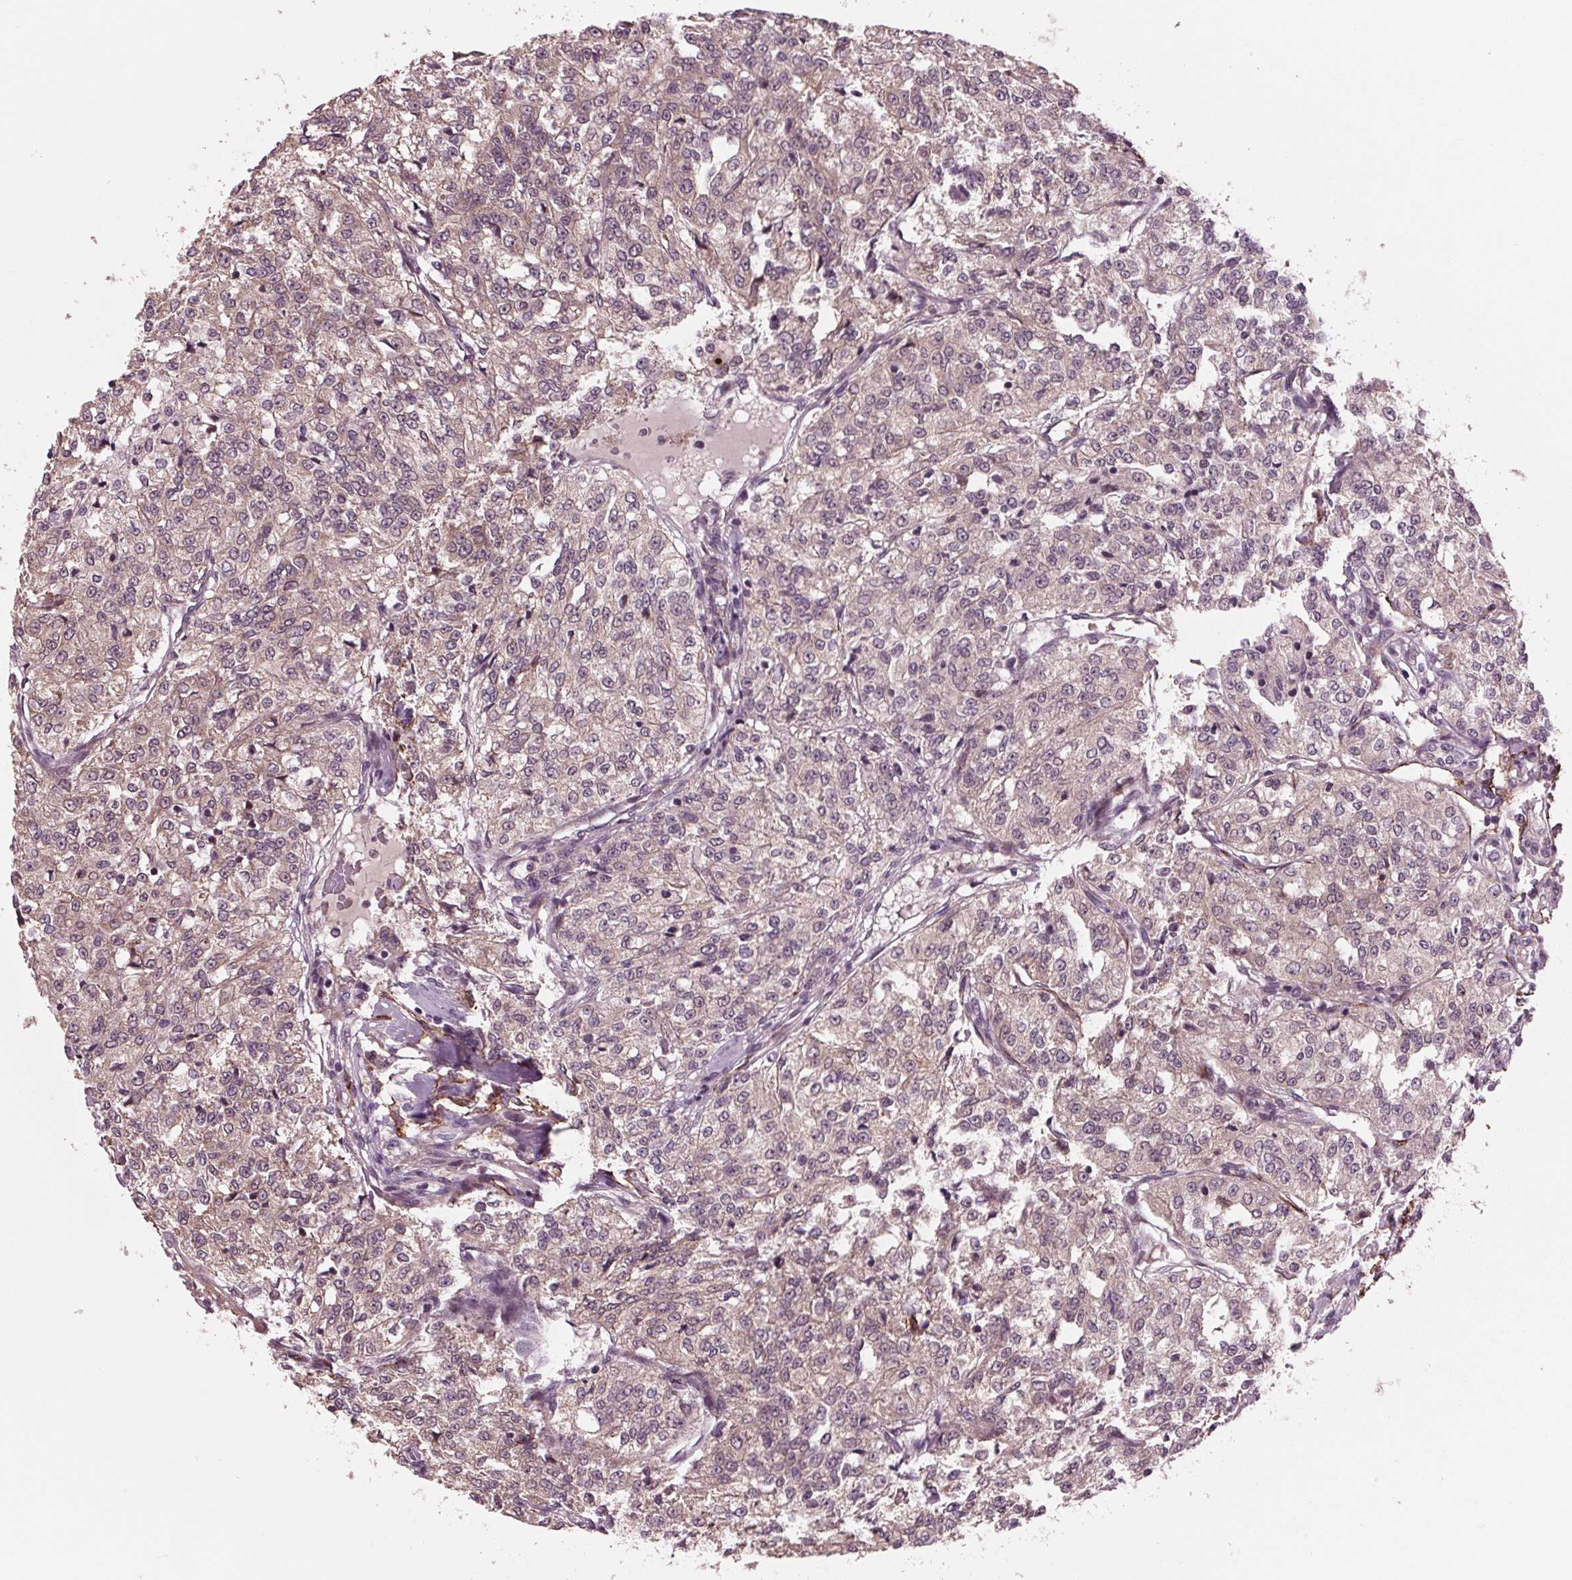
{"staining": {"intensity": "weak", "quantity": "25%-75%", "location": "cytoplasmic/membranous"}, "tissue": "renal cancer", "cell_type": "Tumor cells", "image_type": "cancer", "snomed": [{"axis": "morphology", "description": "Adenocarcinoma, NOS"}, {"axis": "topography", "description": "Kidney"}], "caption": "Protein expression analysis of human renal cancer (adenocarcinoma) reveals weak cytoplasmic/membranous staining in approximately 25%-75% of tumor cells.", "gene": "MAPK8", "patient": {"sex": "female", "age": 63}}